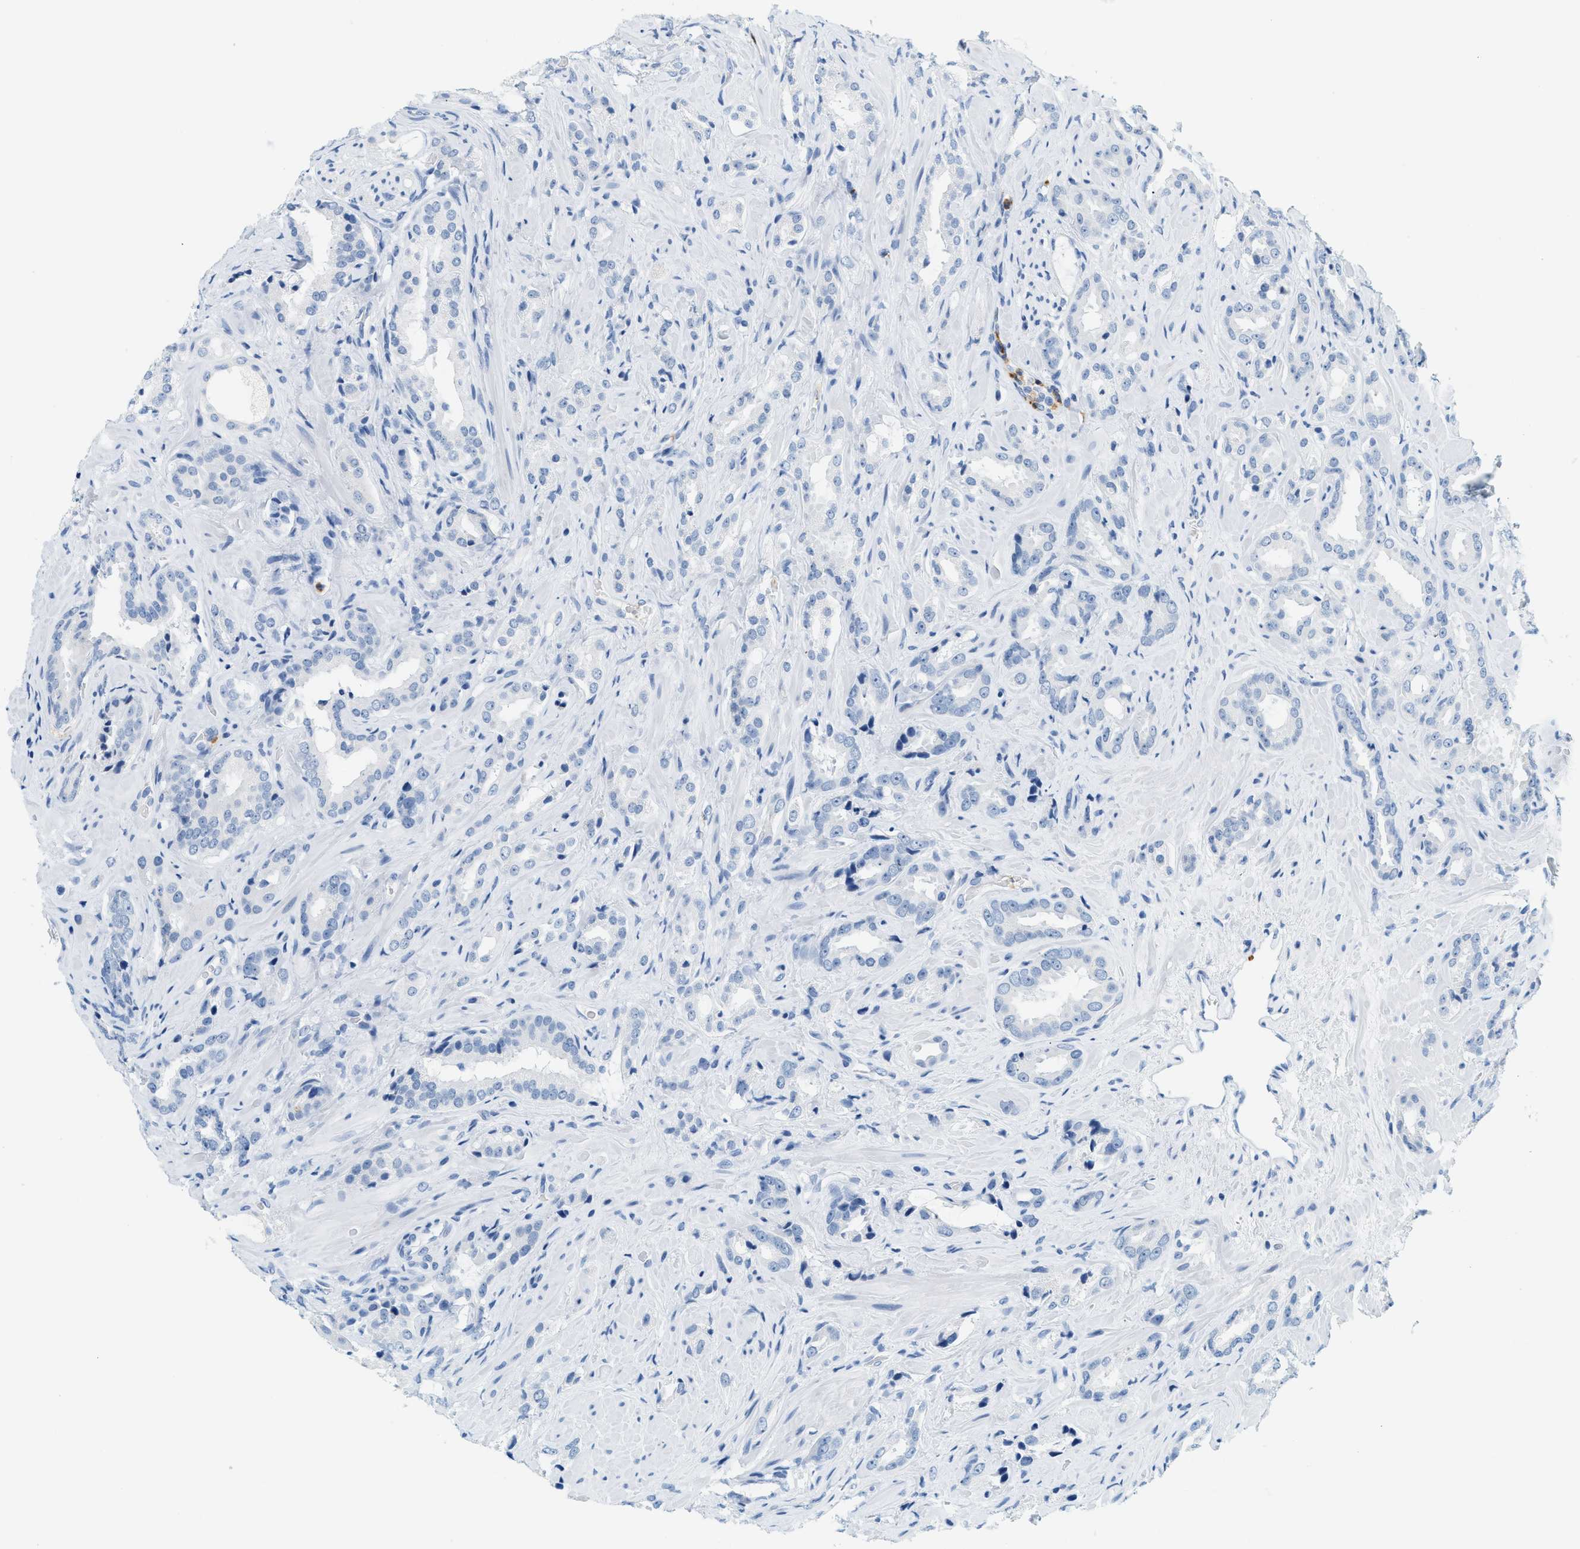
{"staining": {"intensity": "negative", "quantity": "none", "location": "none"}, "tissue": "prostate cancer", "cell_type": "Tumor cells", "image_type": "cancer", "snomed": [{"axis": "morphology", "description": "Adenocarcinoma, High grade"}, {"axis": "topography", "description": "Prostate"}], "caption": "Tumor cells are negative for brown protein staining in prostate cancer (high-grade adenocarcinoma).", "gene": "LCN2", "patient": {"sex": "male", "age": 64}}